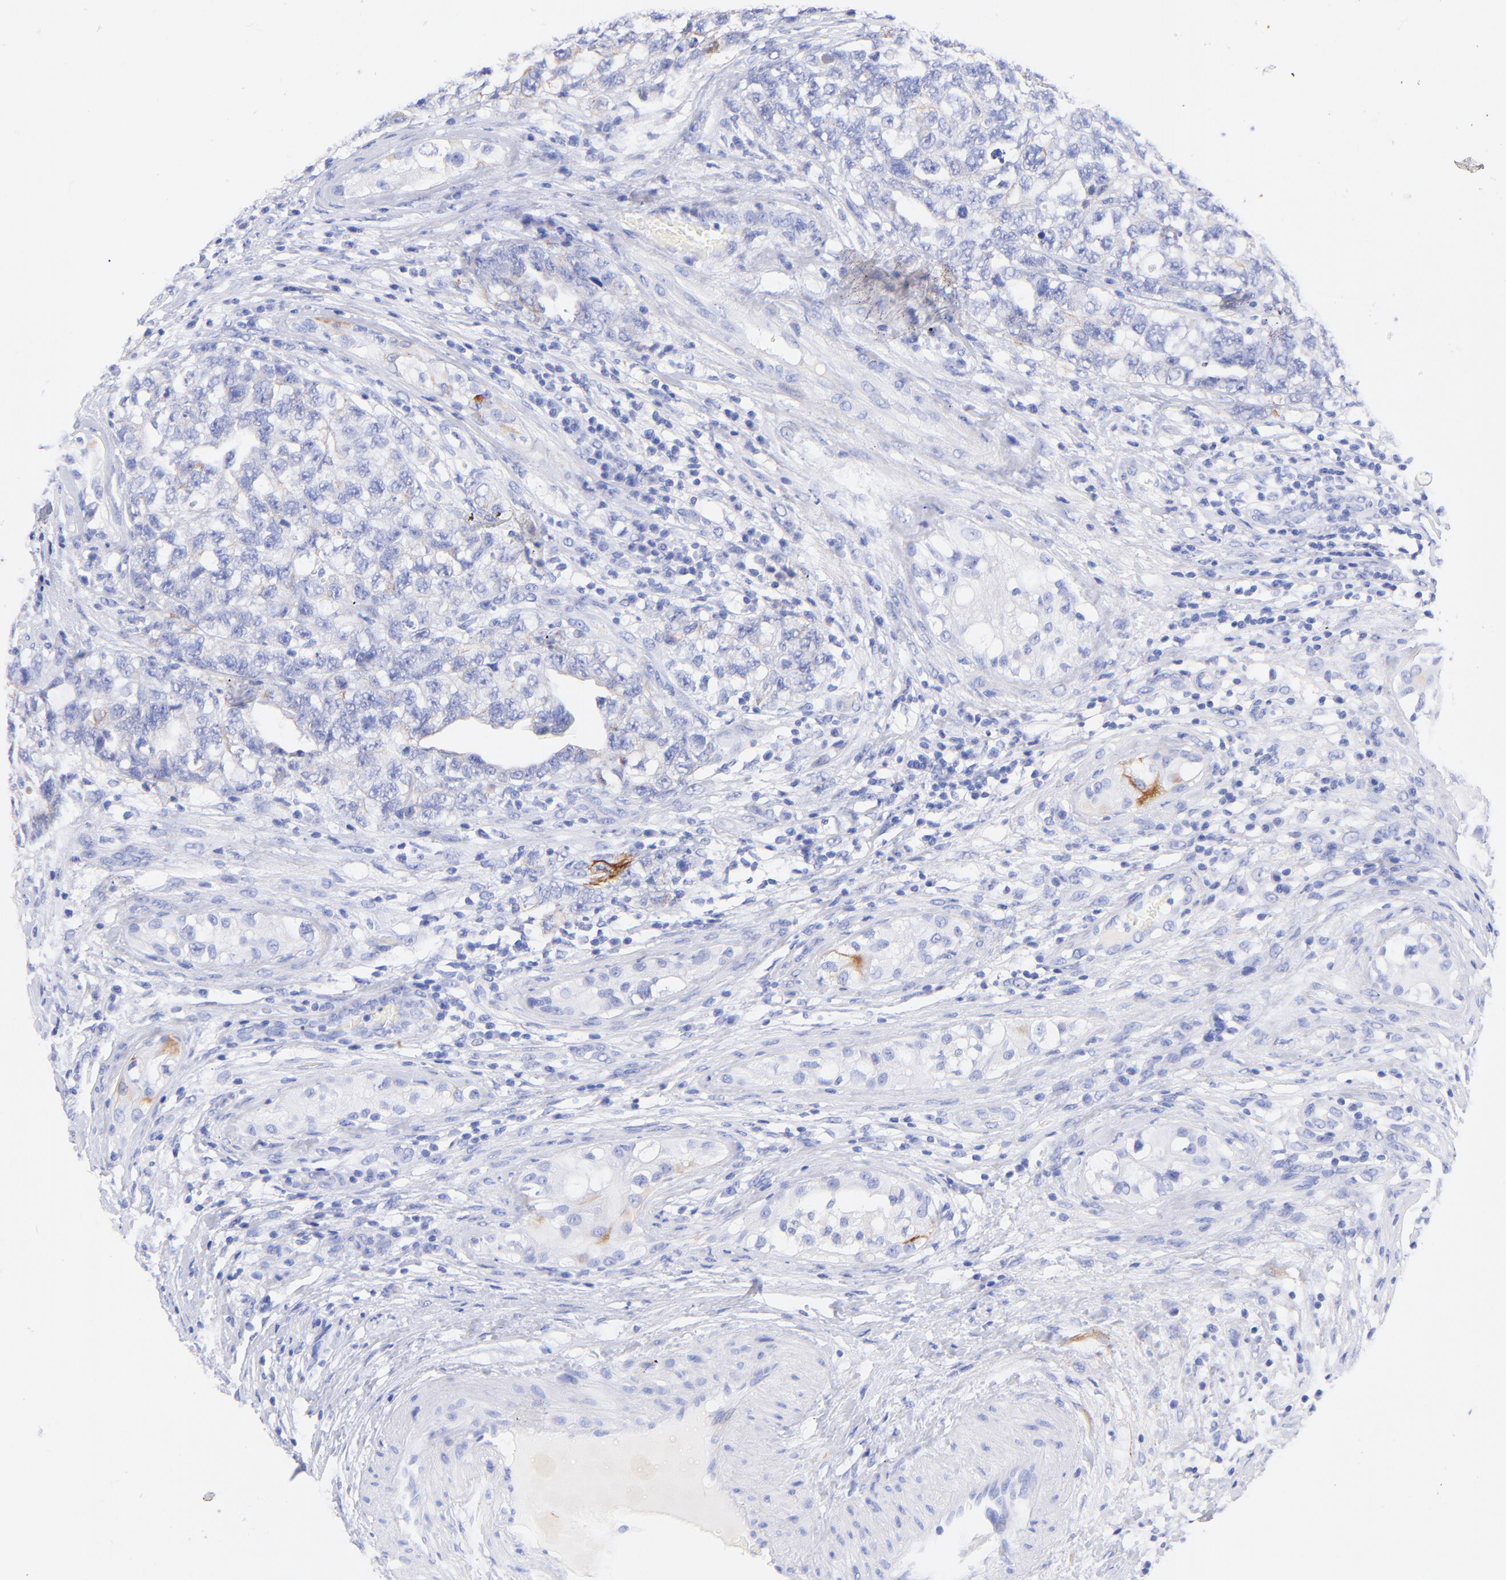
{"staining": {"intensity": "negative", "quantity": "none", "location": "none"}, "tissue": "testis cancer", "cell_type": "Tumor cells", "image_type": "cancer", "snomed": [{"axis": "morphology", "description": "Carcinoma, Embryonal, NOS"}, {"axis": "topography", "description": "Testis"}], "caption": "An image of human testis cancer (embryonal carcinoma) is negative for staining in tumor cells.", "gene": "KRT19", "patient": {"sex": "male", "age": 31}}